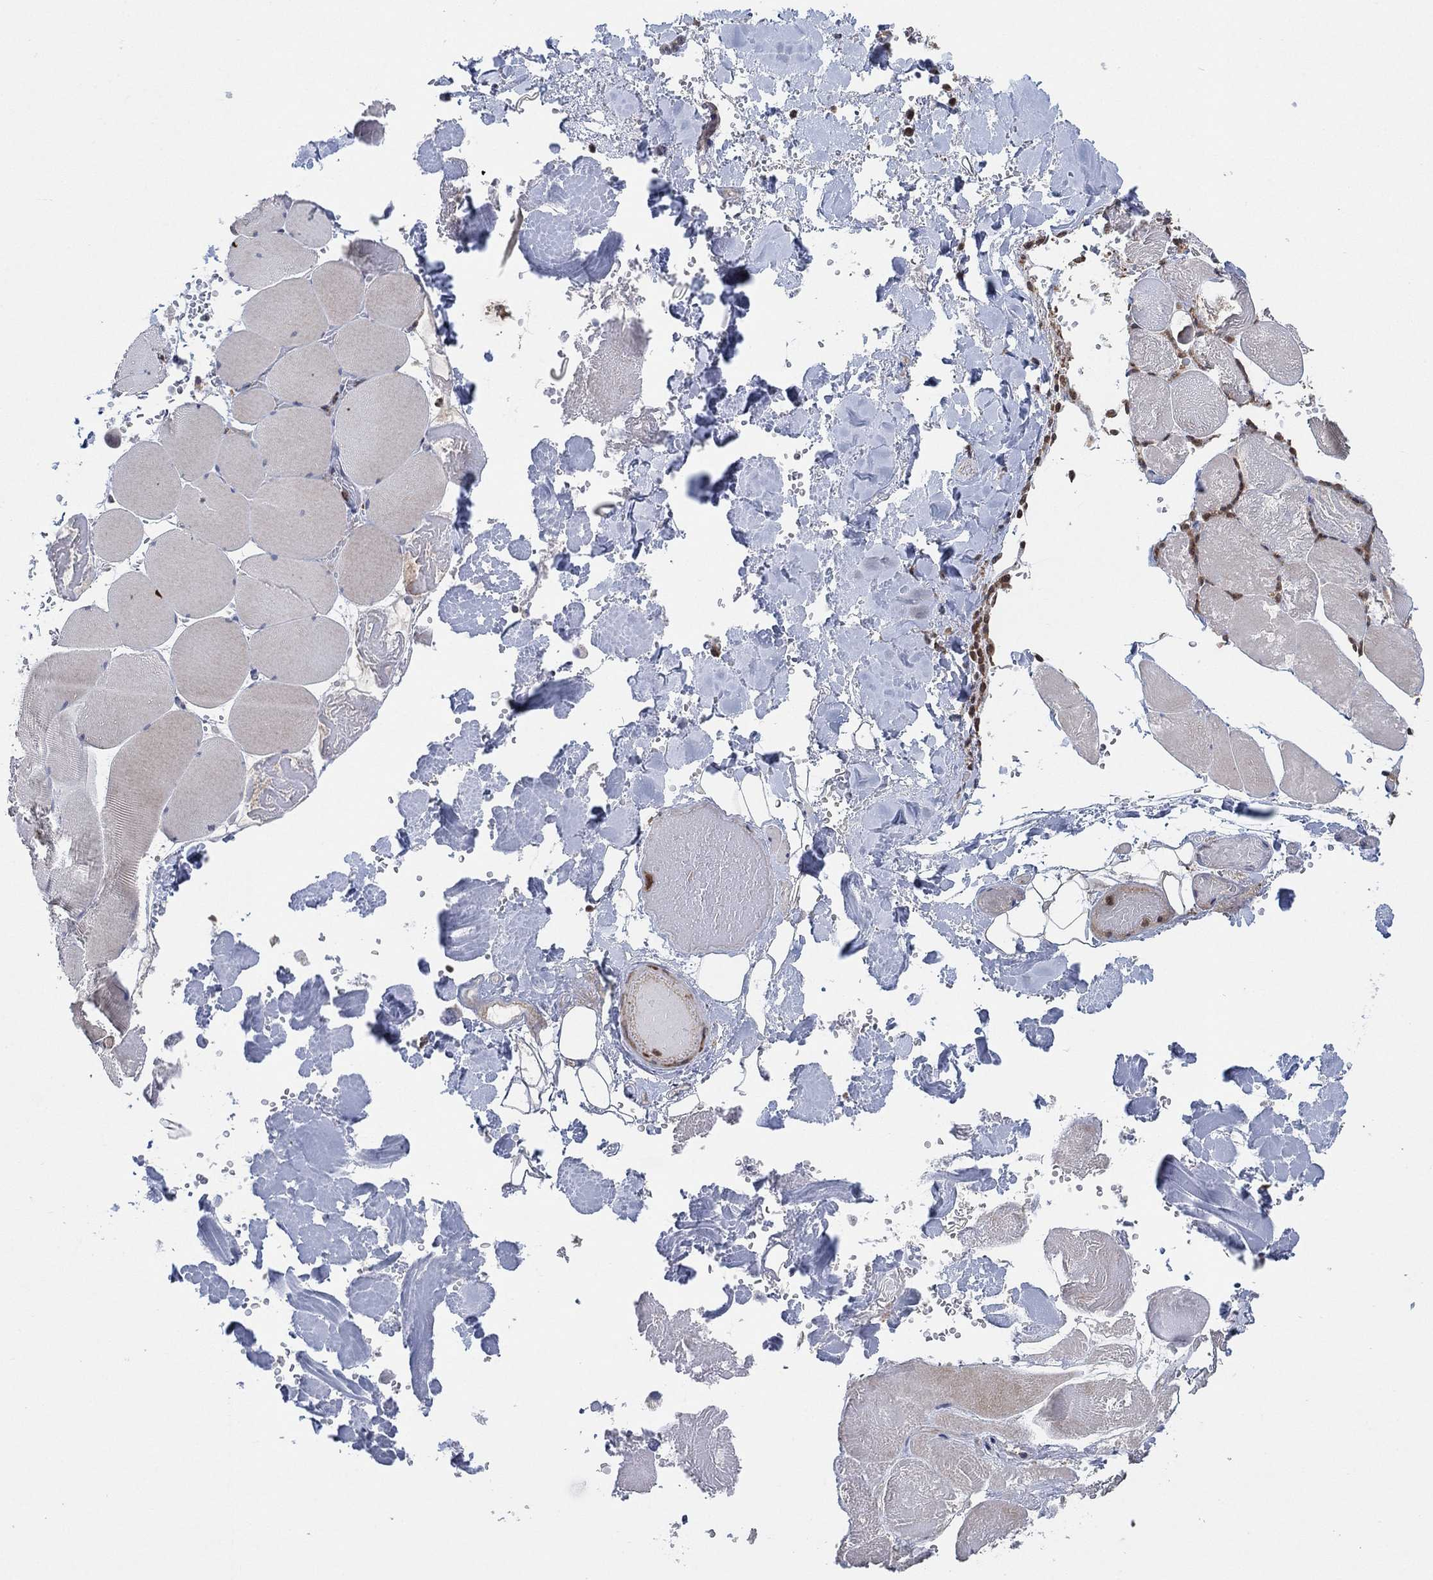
{"staining": {"intensity": "negative", "quantity": "none", "location": "none"}, "tissue": "skeletal muscle", "cell_type": "Myocytes", "image_type": "normal", "snomed": [{"axis": "morphology", "description": "Normal tissue, NOS"}, {"axis": "morphology", "description": "Malignant melanoma, Metastatic site"}, {"axis": "topography", "description": "Skeletal muscle"}], "caption": "Immunohistochemistry (IHC) photomicrograph of benign skeletal muscle: skeletal muscle stained with DAB (3,3'-diaminobenzidine) reveals no significant protein staining in myocytes.", "gene": "FES", "patient": {"sex": "male", "age": 50}}